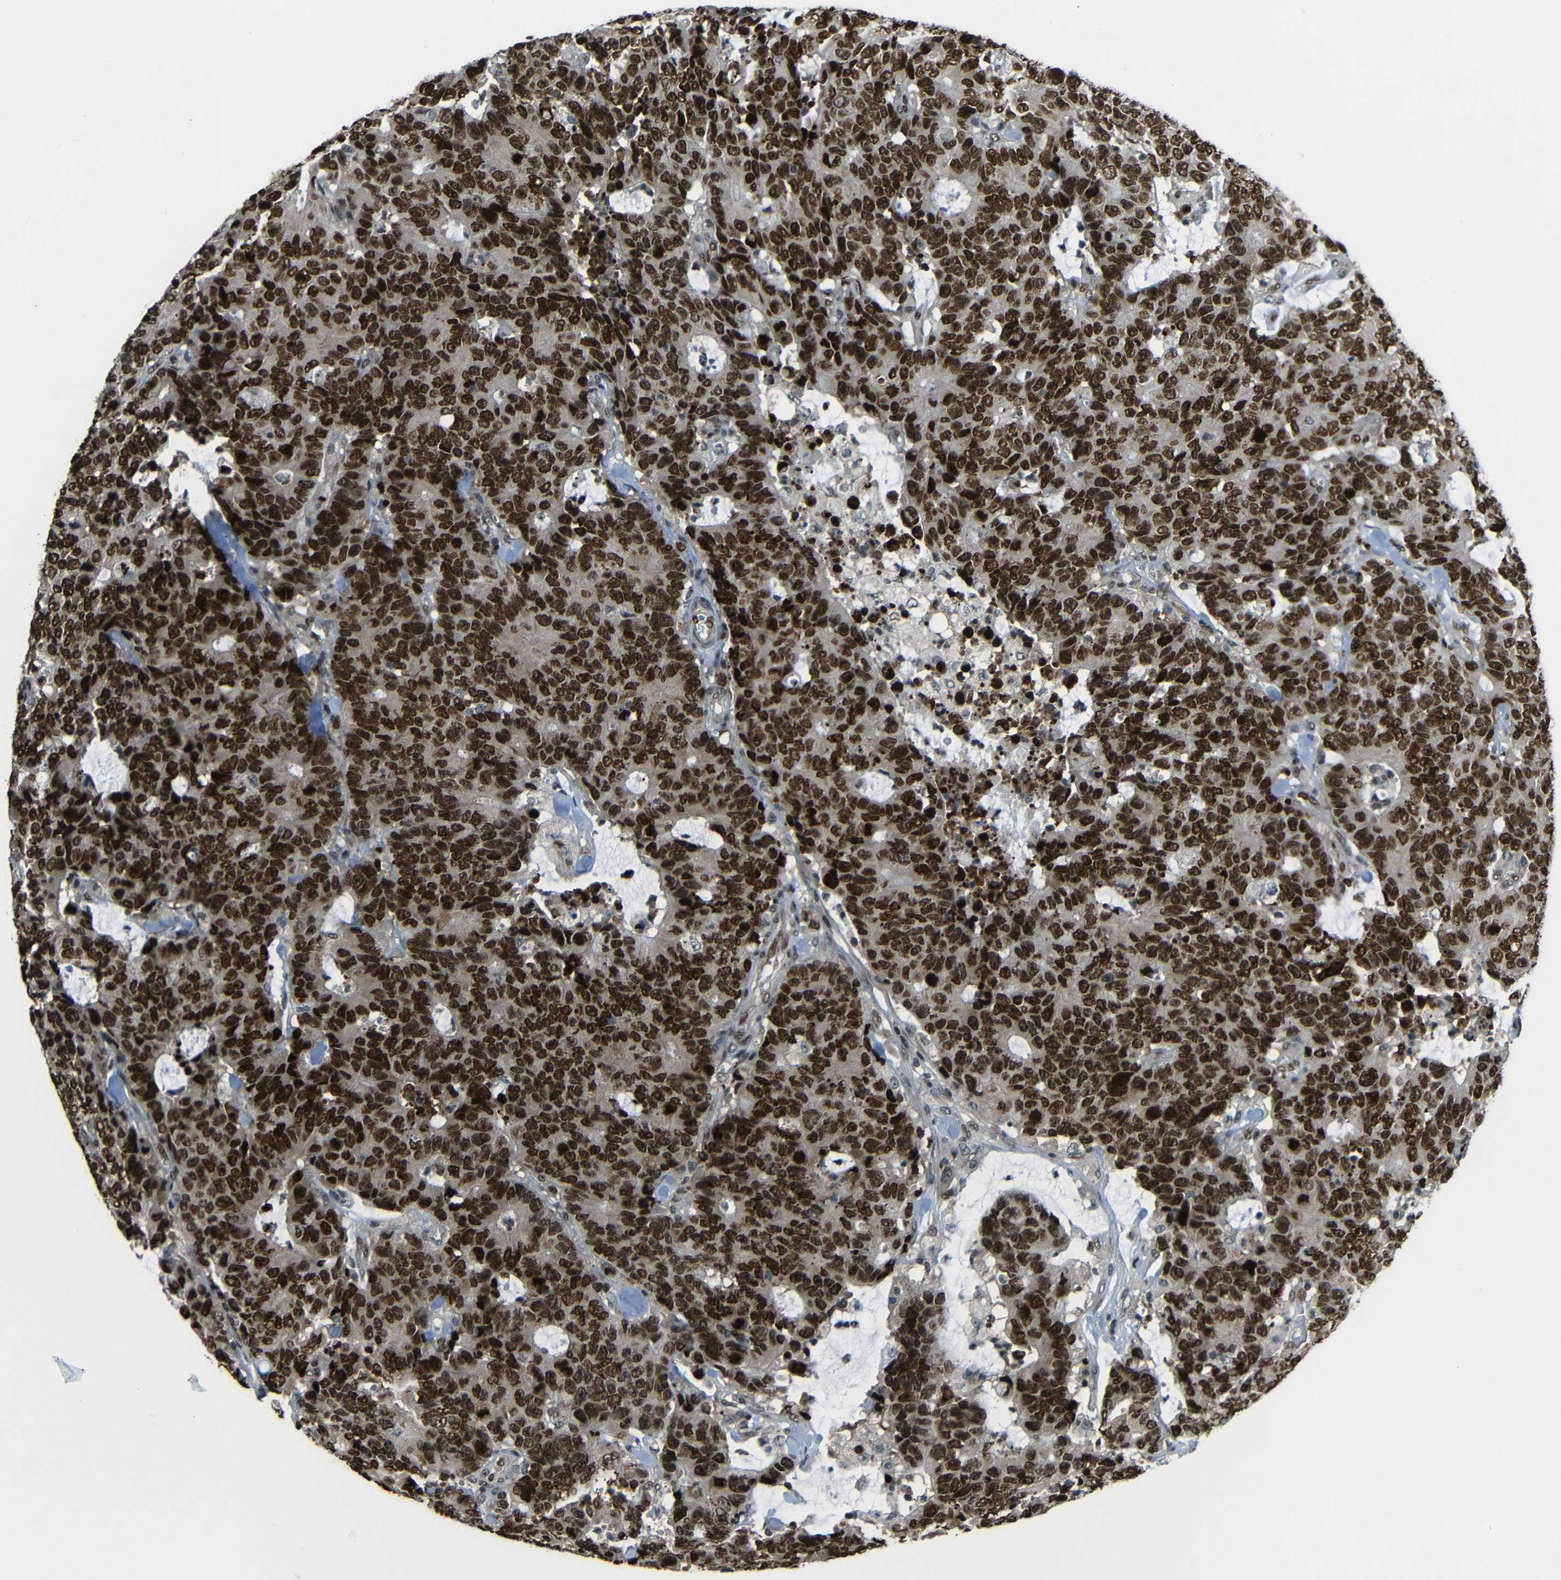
{"staining": {"intensity": "strong", "quantity": ">75%", "location": "nuclear"}, "tissue": "colorectal cancer", "cell_type": "Tumor cells", "image_type": "cancer", "snomed": [{"axis": "morphology", "description": "Adenocarcinoma, NOS"}, {"axis": "topography", "description": "Colon"}], "caption": "A brown stain labels strong nuclear positivity of a protein in colorectal cancer tumor cells. The staining is performed using DAB (3,3'-diaminobenzidine) brown chromogen to label protein expression. The nuclei are counter-stained blue using hematoxylin.", "gene": "PSIP1", "patient": {"sex": "female", "age": 86}}